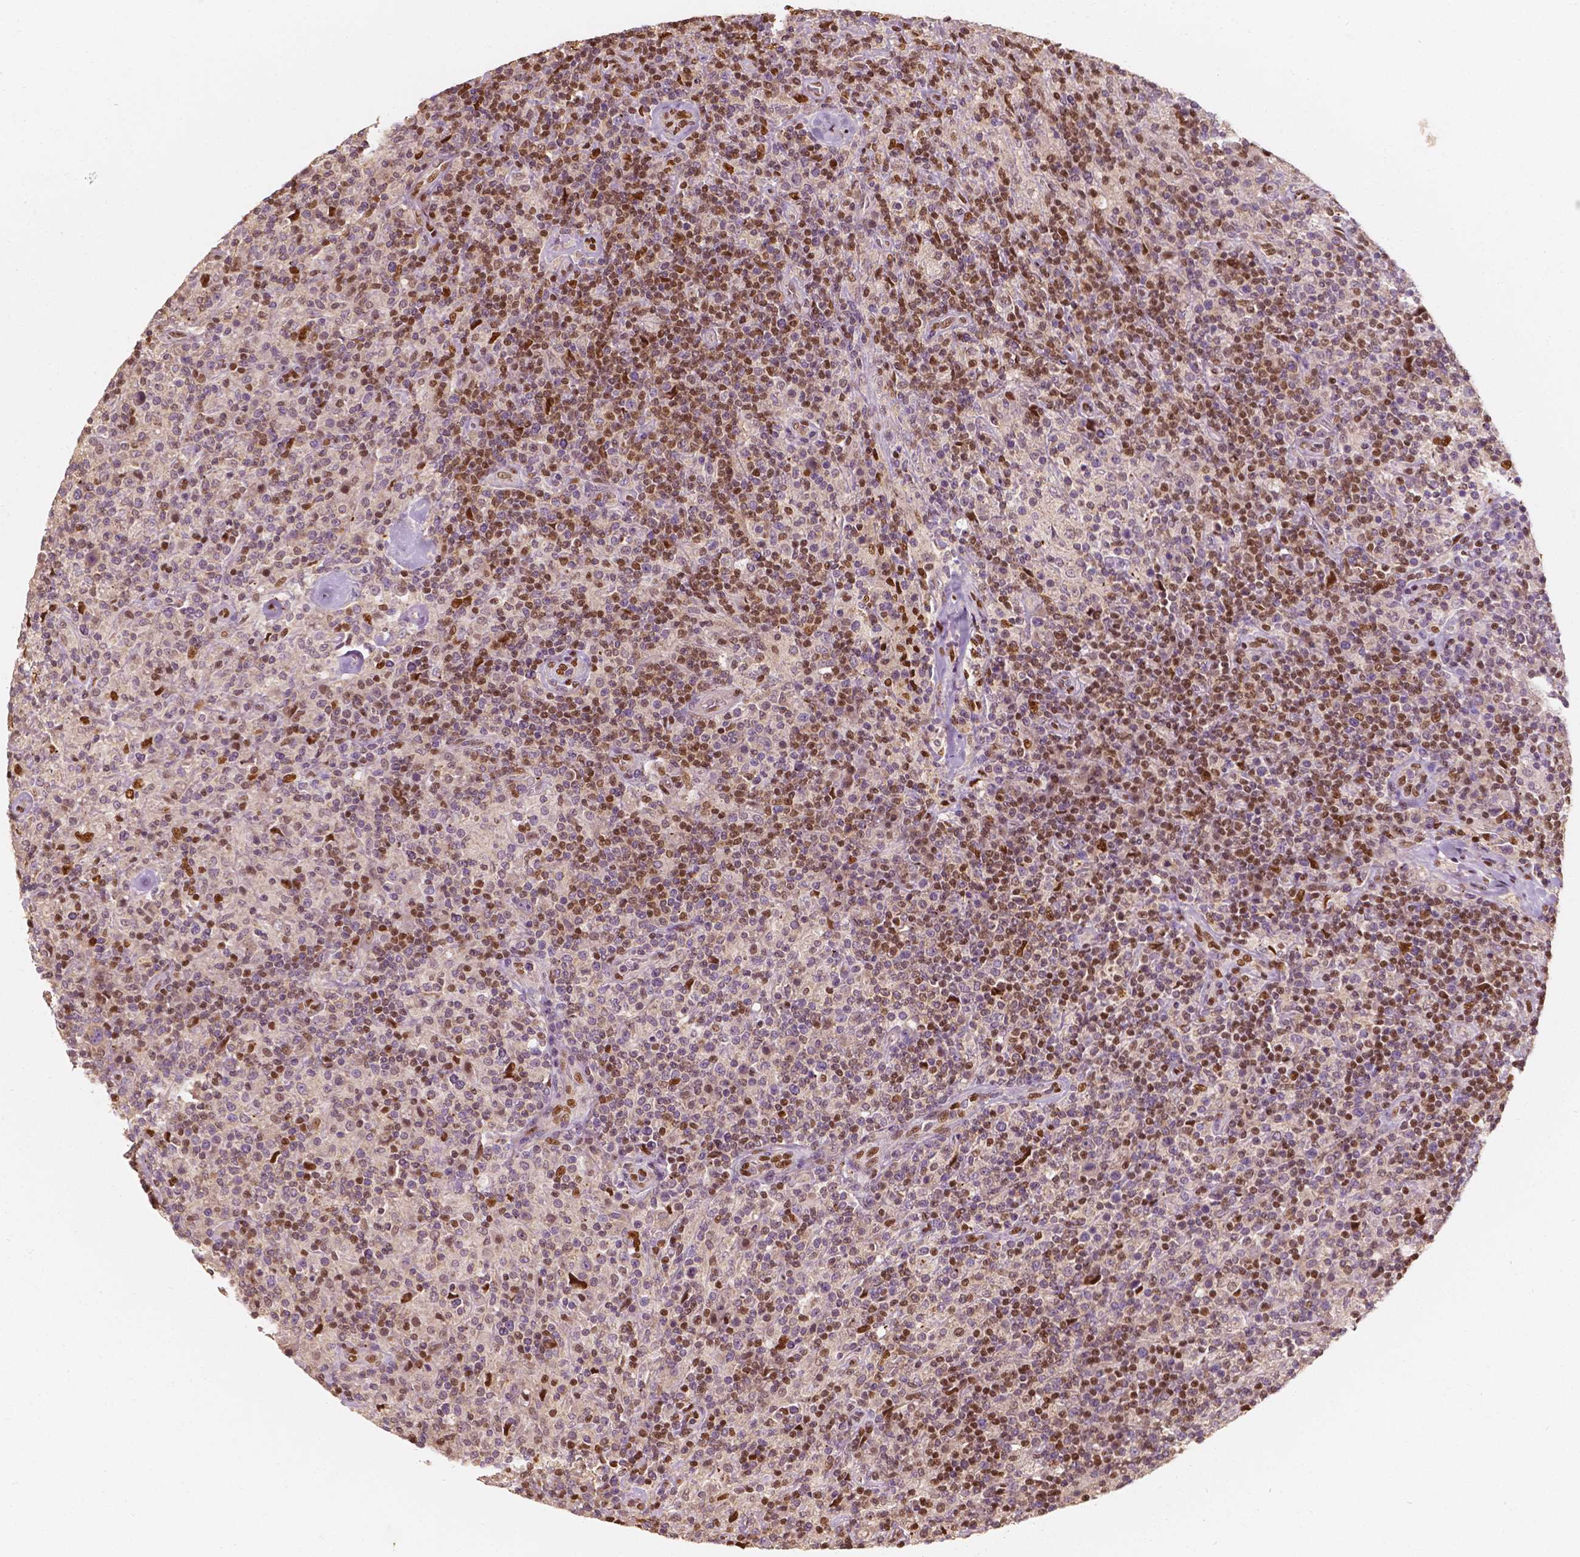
{"staining": {"intensity": "negative", "quantity": "none", "location": "none"}, "tissue": "lymphoma", "cell_type": "Tumor cells", "image_type": "cancer", "snomed": [{"axis": "morphology", "description": "Hodgkin's disease, NOS"}, {"axis": "topography", "description": "Lymph node"}], "caption": "DAB (3,3'-diaminobenzidine) immunohistochemical staining of lymphoma reveals no significant expression in tumor cells.", "gene": "TBC1D17", "patient": {"sex": "male", "age": 70}}